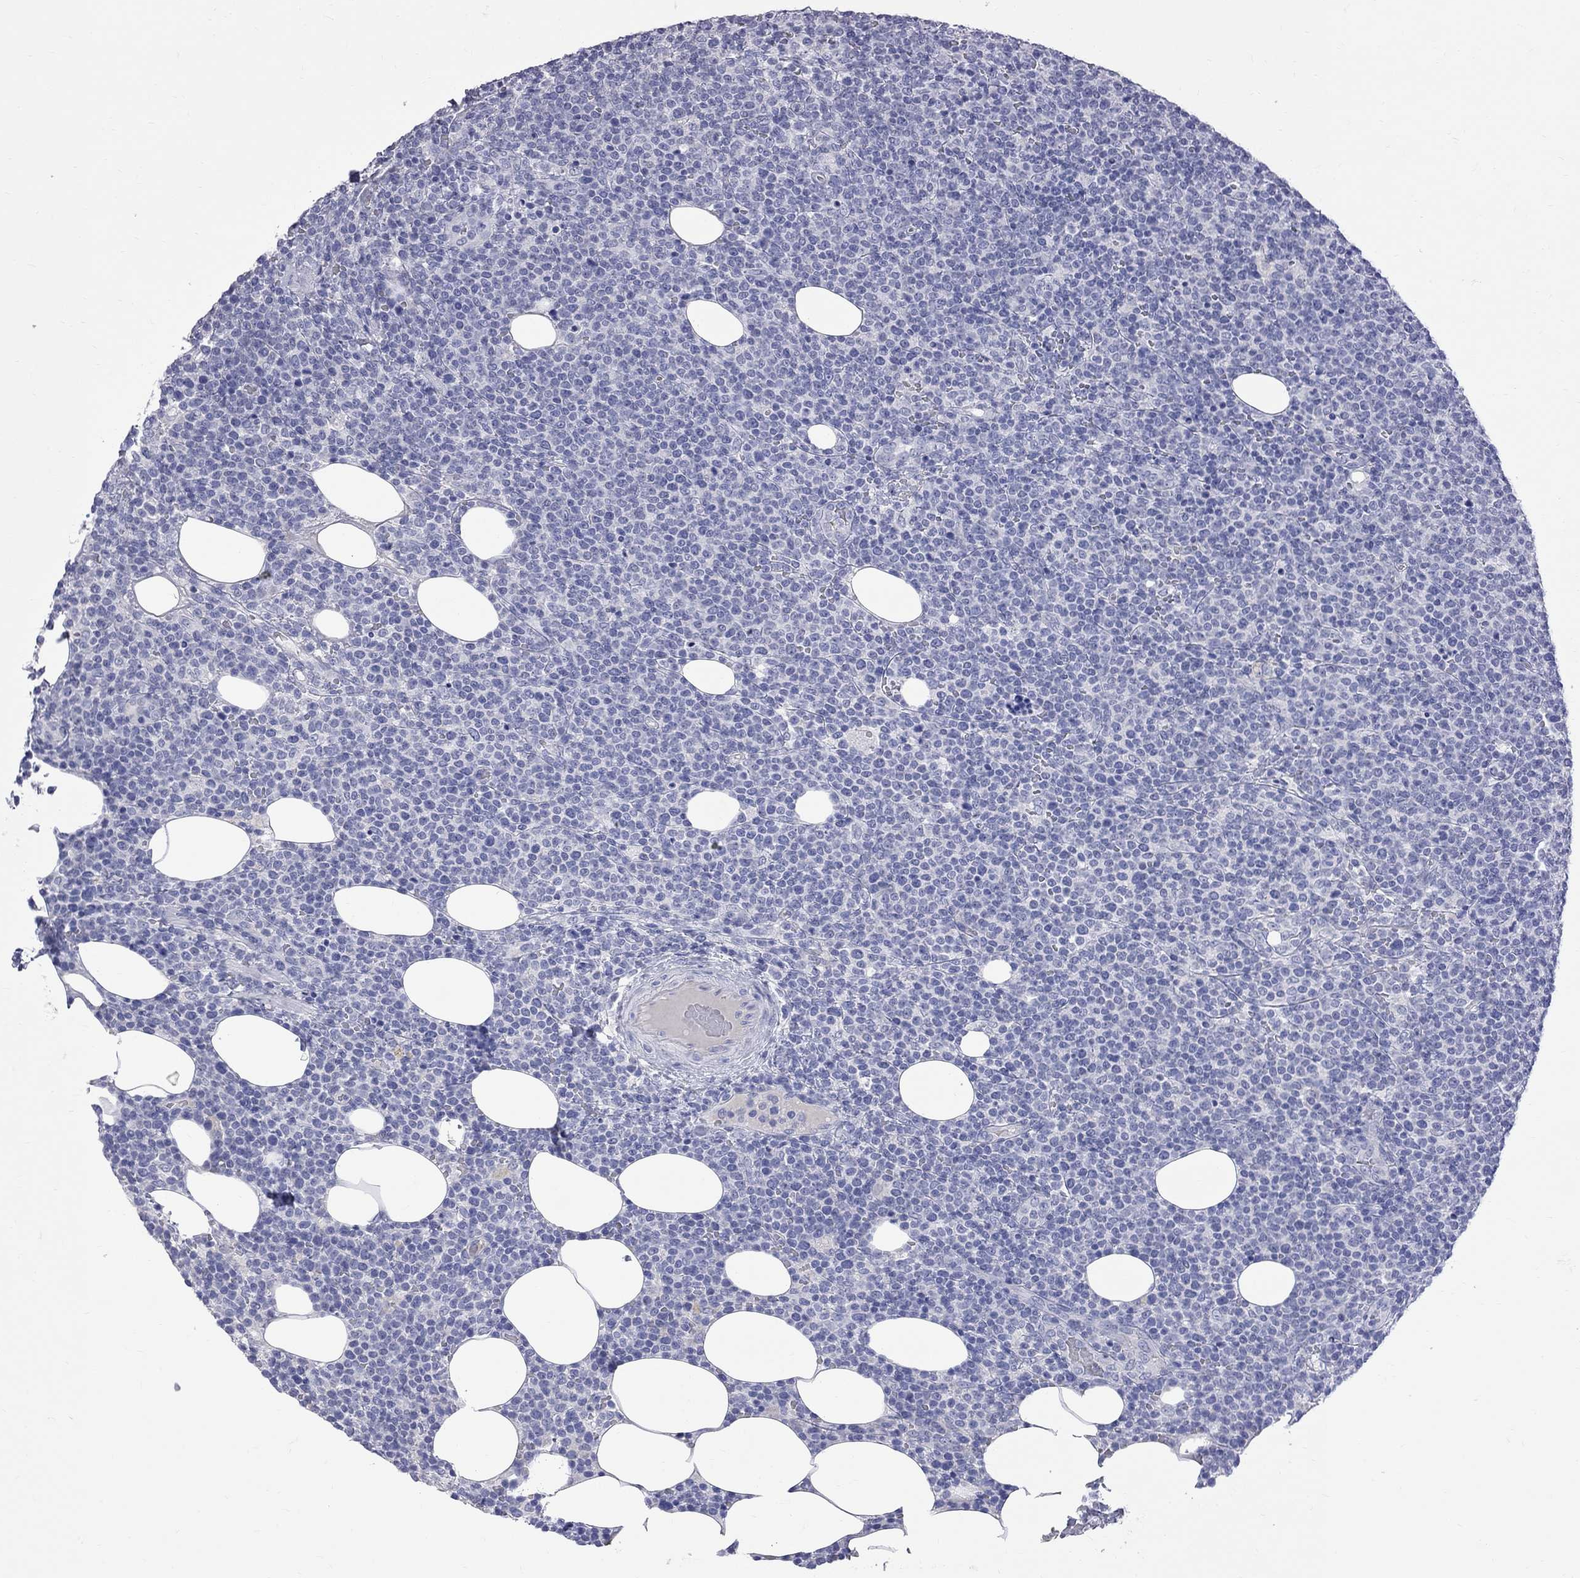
{"staining": {"intensity": "negative", "quantity": "none", "location": "none"}, "tissue": "lymphoma", "cell_type": "Tumor cells", "image_type": "cancer", "snomed": [{"axis": "morphology", "description": "Malignant lymphoma, non-Hodgkin's type, High grade"}, {"axis": "topography", "description": "Lymph node"}], "caption": "Immunohistochemical staining of high-grade malignant lymphoma, non-Hodgkin's type demonstrates no significant staining in tumor cells.", "gene": "KCND2", "patient": {"sex": "male", "age": 61}}